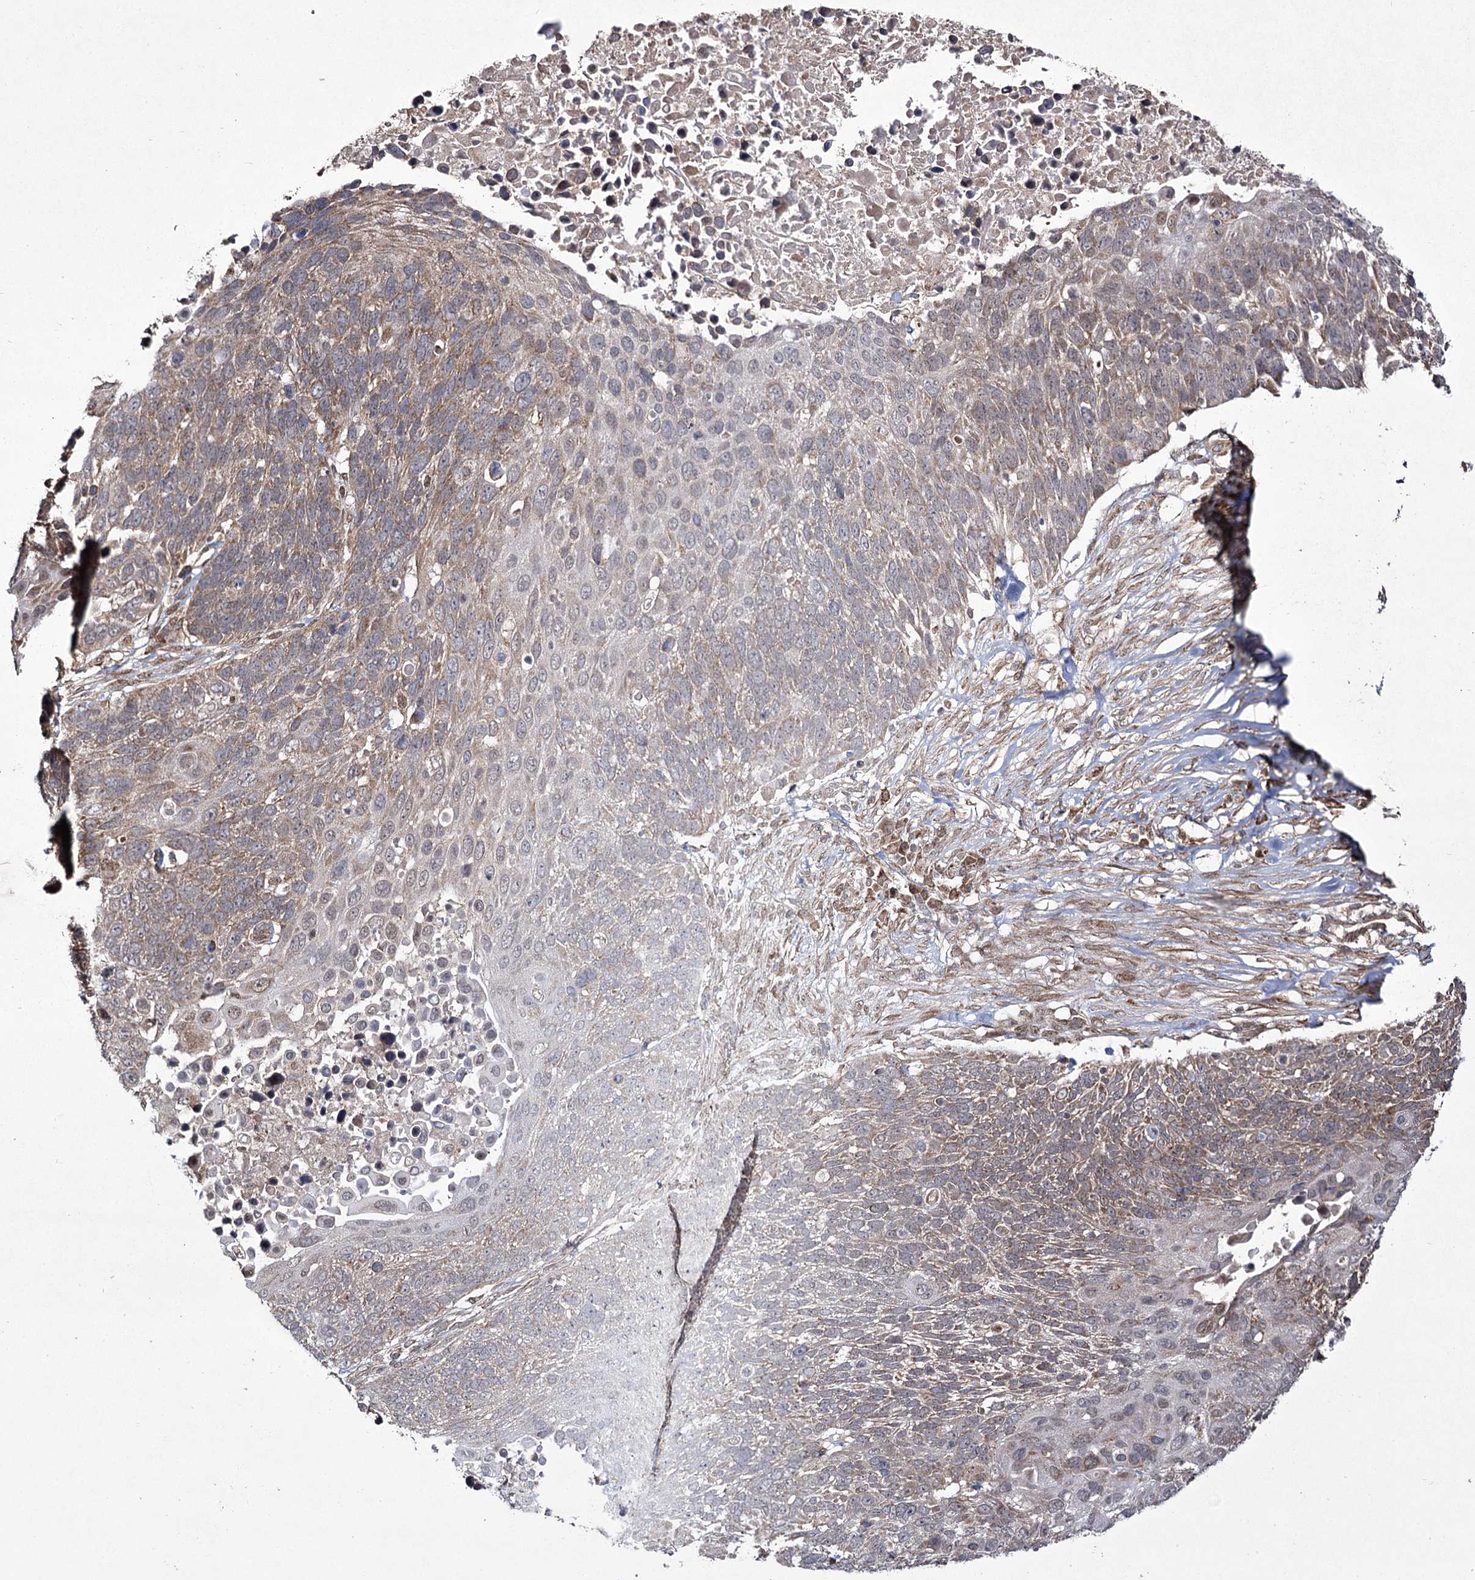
{"staining": {"intensity": "weak", "quantity": "25%-75%", "location": "cytoplasmic/membranous"}, "tissue": "lung cancer", "cell_type": "Tumor cells", "image_type": "cancer", "snomed": [{"axis": "morphology", "description": "Normal tissue, NOS"}, {"axis": "morphology", "description": "Squamous cell carcinoma, NOS"}, {"axis": "topography", "description": "Lymph node"}, {"axis": "topography", "description": "Lung"}], "caption": "There is low levels of weak cytoplasmic/membranous expression in tumor cells of lung cancer, as demonstrated by immunohistochemical staining (brown color).", "gene": "TRNT1", "patient": {"sex": "male", "age": 66}}